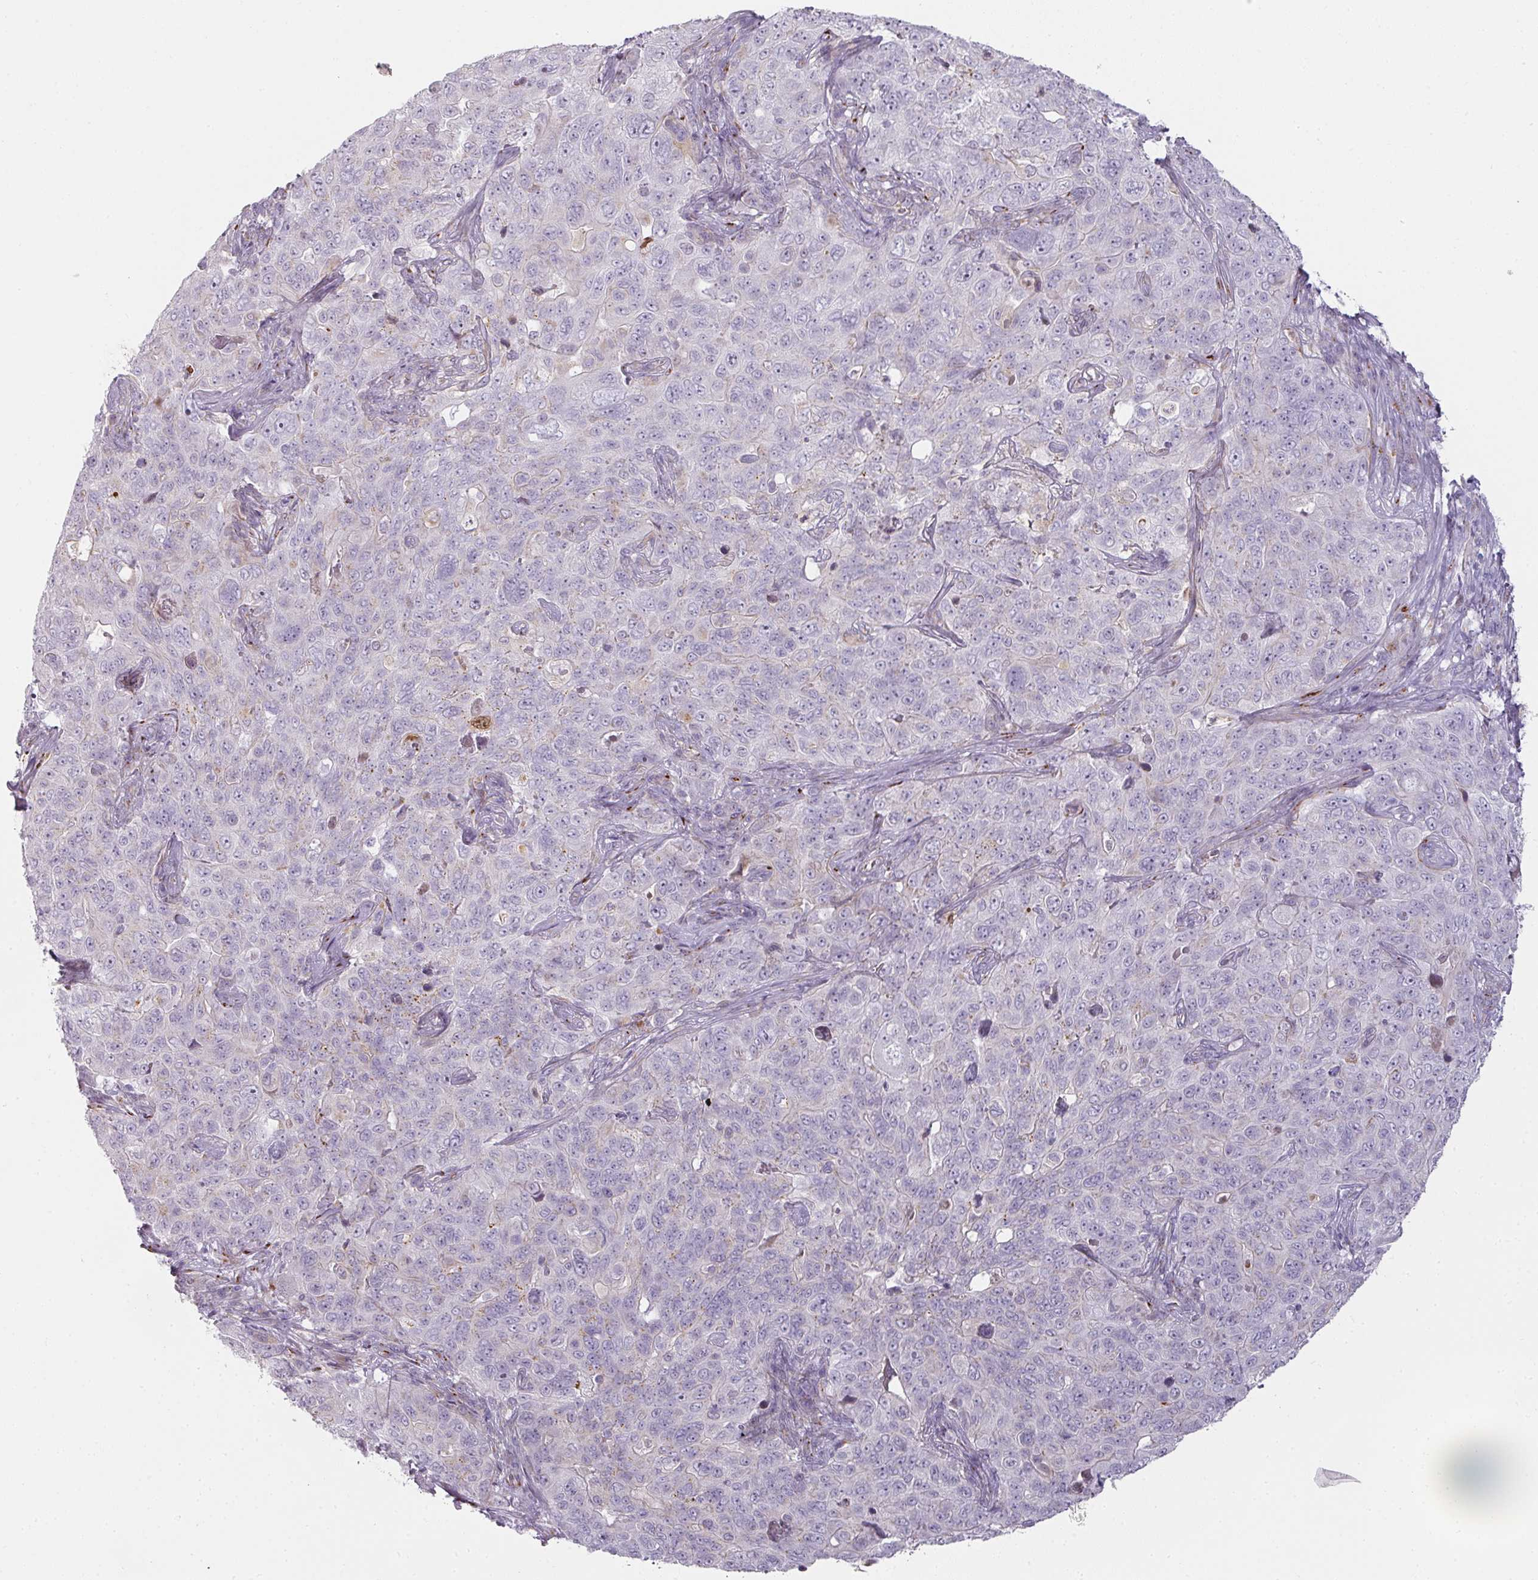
{"staining": {"intensity": "negative", "quantity": "none", "location": "none"}, "tissue": "pancreatic cancer", "cell_type": "Tumor cells", "image_type": "cancer", "snomed": [{"axis": "morphology", "description": "Adenocarcinoma, NOS"}, {"axis": "topography", "description": "Pancreas"}], "caption": "A high-resolution image shows IHC staining of pancreatic cancer (adenocarcinoma), which displays no significant expression in tumor cells.", "gene": "ATP8B2", "patient": {"sex": "male", "age": 68}}